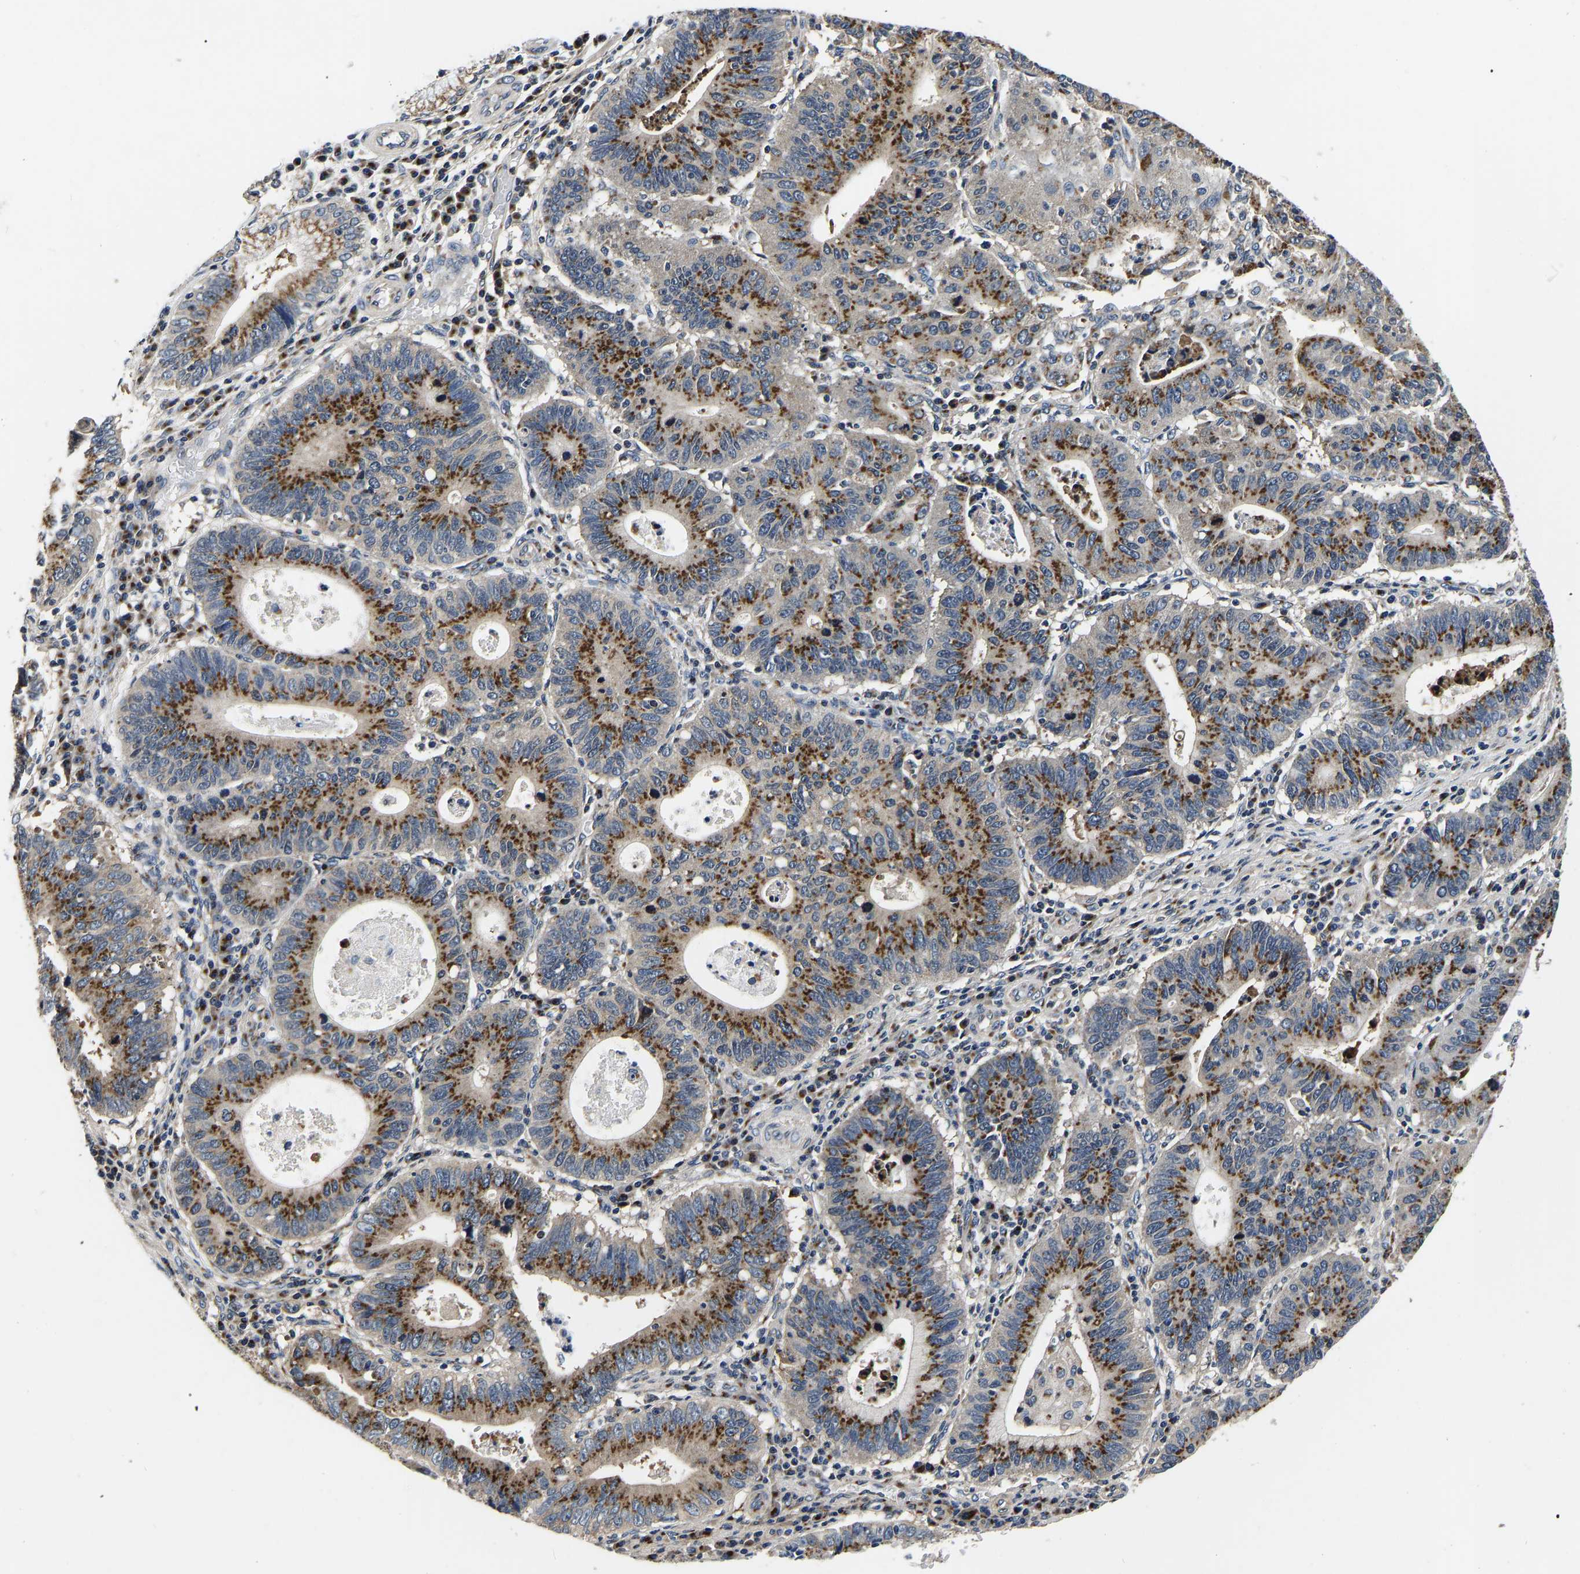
{"staining": {"intensity": "strong", "quantity": ">75%", "location": "cytoplasmic/membranous"}, "tissue": "stomach cancer", "cell_type": "Tumor cells", "image_type": "cancer", "snomed": [{"axis": "morphology", "description": "Adenocarcinoma, NOS"}, {"axis": "topography", "description": "Stomach"}], "caption": "Stomach cancer stained with IHC reveals strong cytoplasmic/membranous positivity in approximately >75% of tumor cells. (IHC, brightfield microscopy, high magnification).", "gene": "RABAC1", "patient": {"sex": "male", "age": 59}}